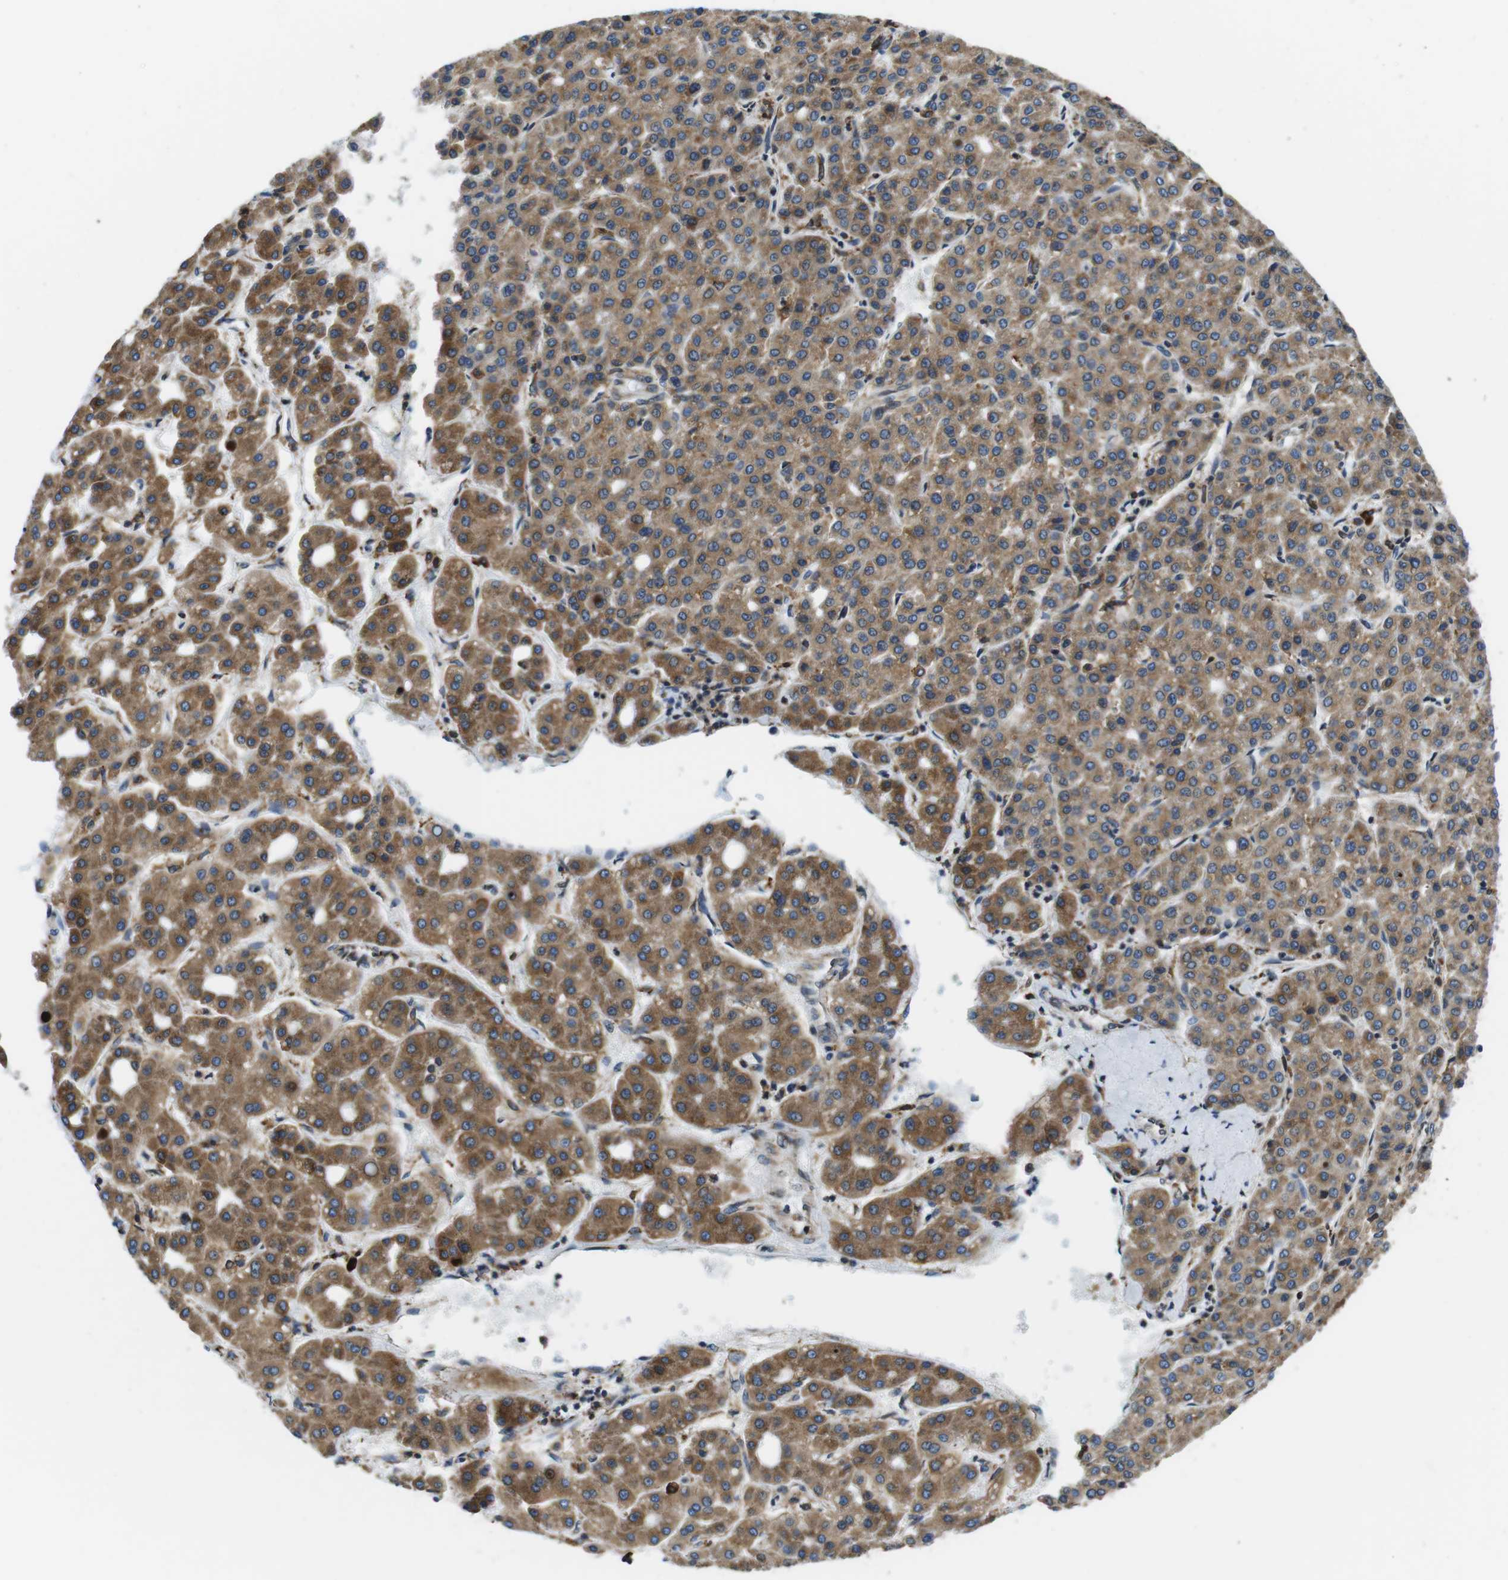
{"staining": {"intensity": "moderate", "quantity": ">75%", "location": "cytoplasmic/membranous"}, "tissue": "liver cancer", "cell_type": "Tumor cells", "image_type": "cancer", "snomed": [{"axis": "morphology", "description": "Carcinoma, Hepatocellular, NOS"}, {"axis": "topography", "description": "Liver"}], "caption": "Liver cancer (hepatocellular carcinoma) tissue exhibits moderate cytoplasmic/membranous staining in about >75% of tumor cells", "gene": "UGGT1", "patient": {"sex": "male", "age": 65}}